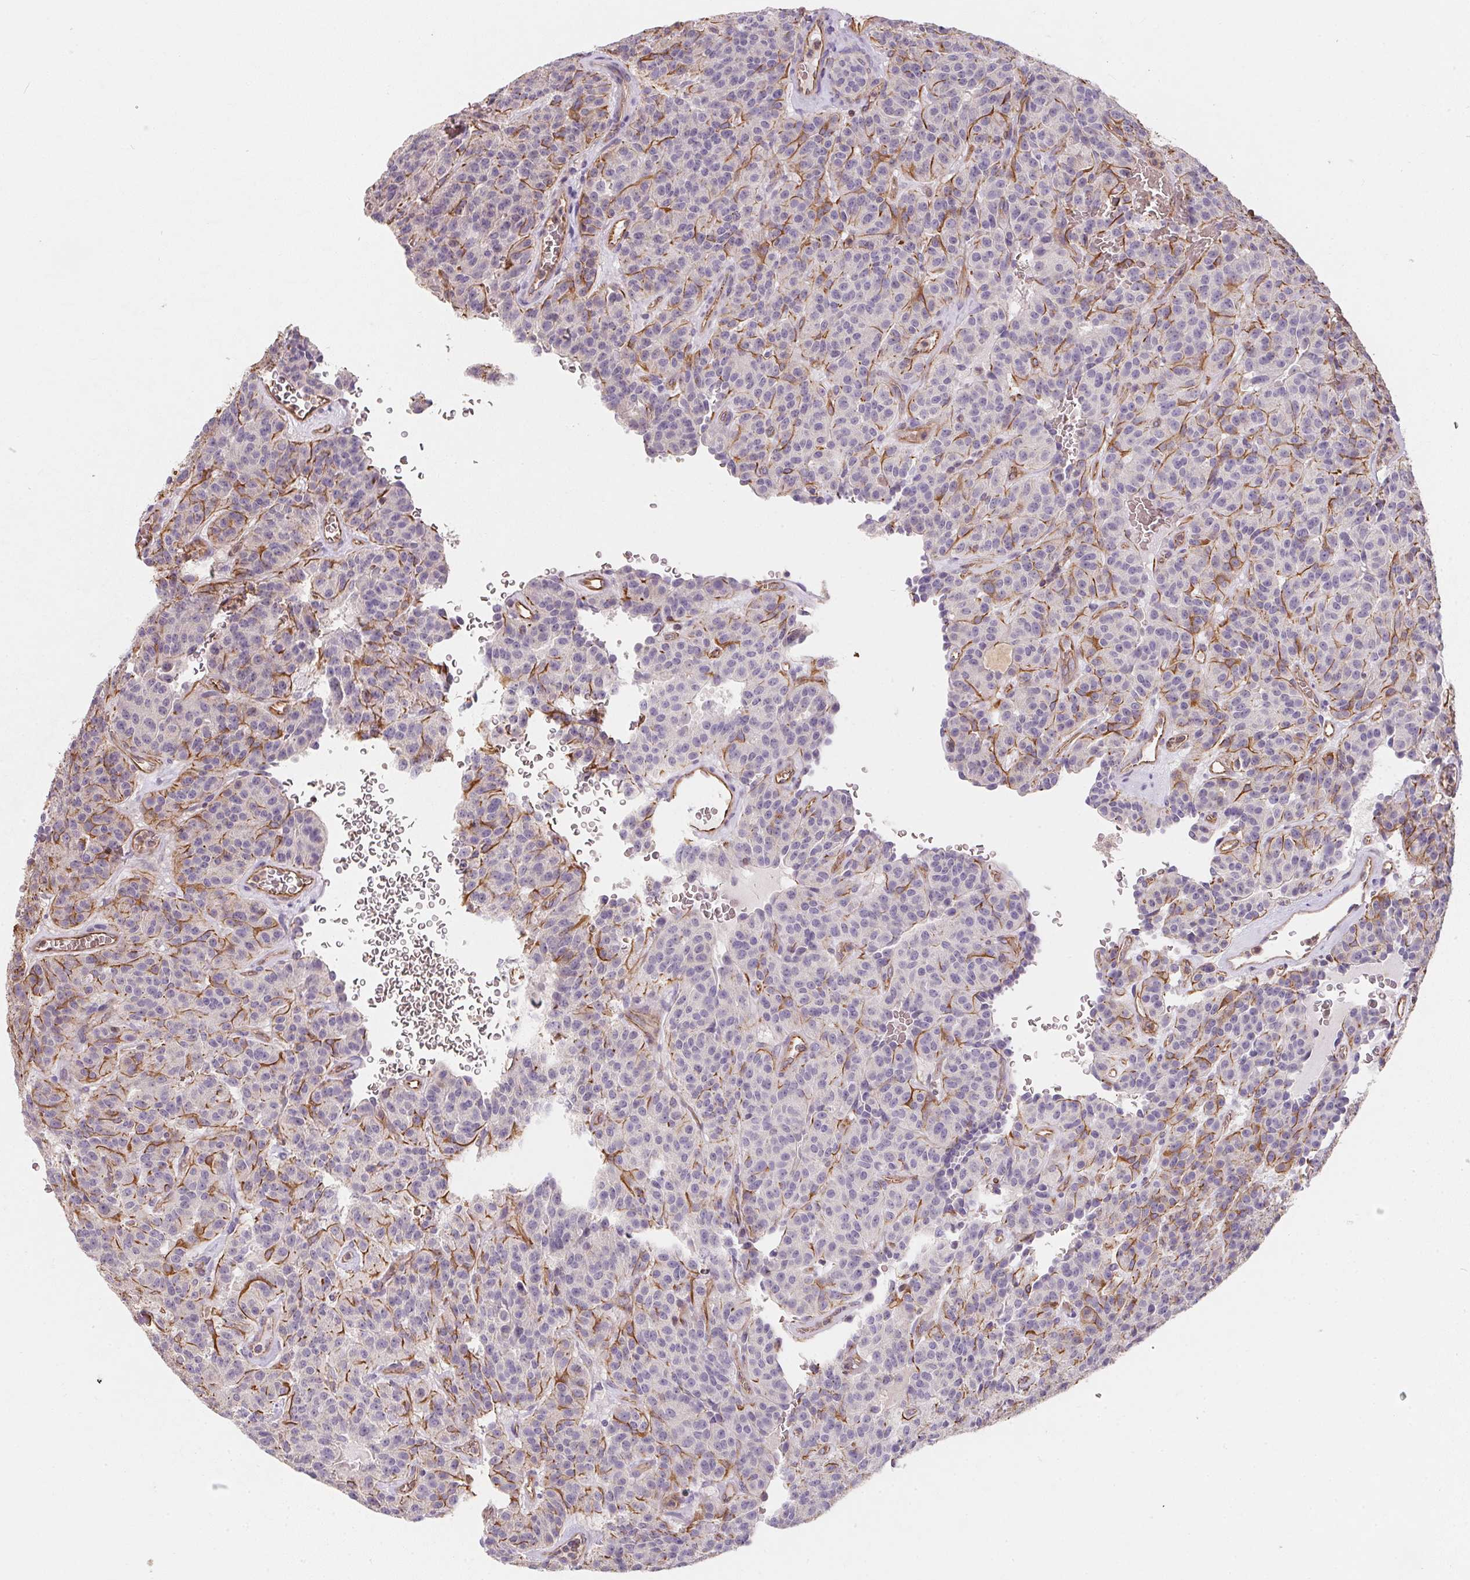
{"staining": {"intensity": "negative", "quantity": "none", "location": "none"}, "tissue": "carcinoid", "cell_type": "Tumor cells", "image_type": "cancer", "snomed": [{"axis": "morphology", "description": "Carcinoid, malignant, NOS"}, {"axis": "topography", "description": "Lung"}], "caption": "Human carcinoid stained for a protein using IHC exhibits no expression in tumor cells.", "gene": "TBKBP1", "patient": {"sex": "female", "age": 61}}